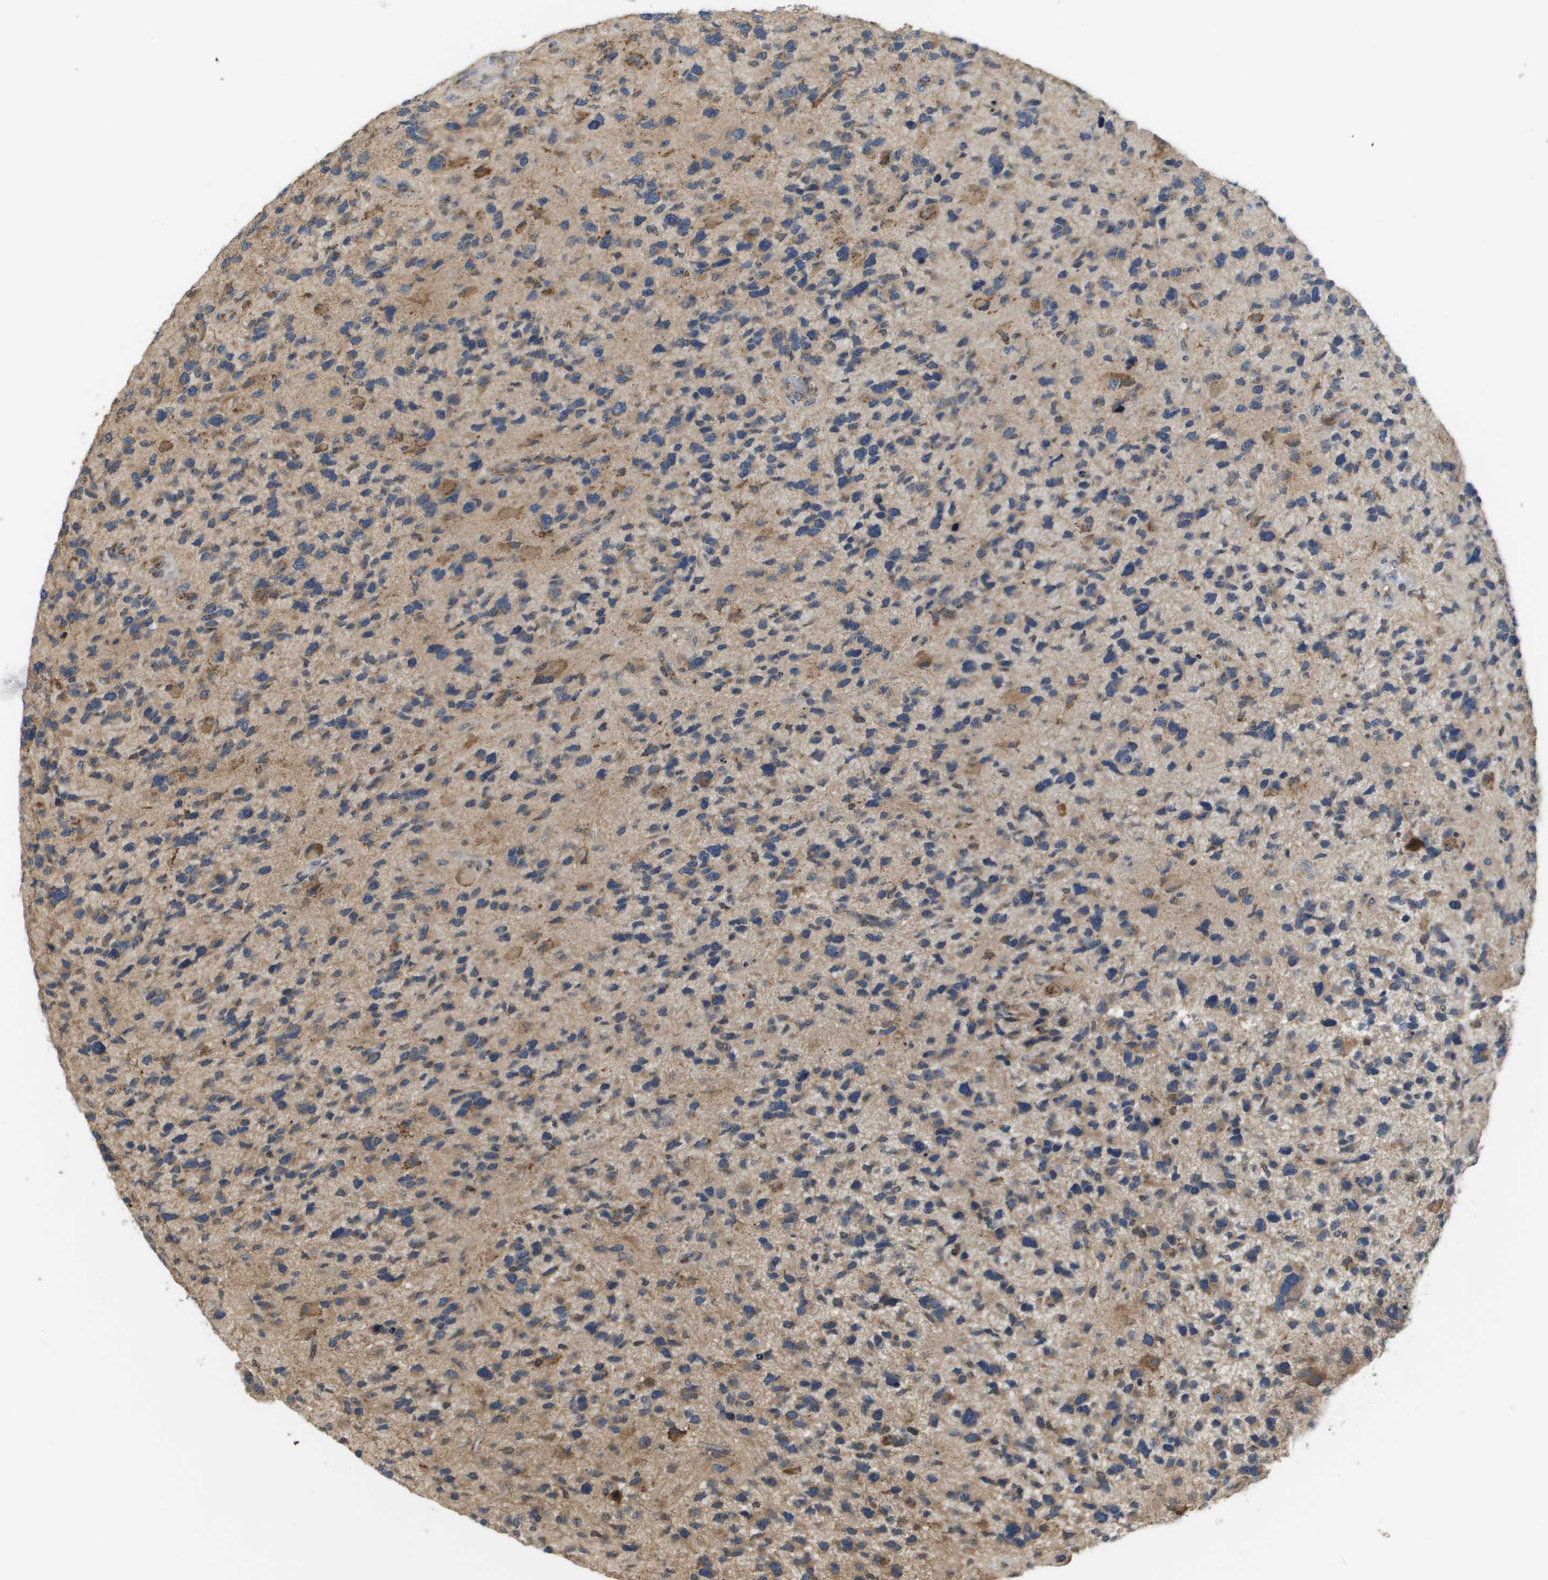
{"staining": {"intensity": "moderate", "quantity": "25%-75%", "location": "cytoplasmic/membranous"}, "tissue": "glioma", "cell_type": "Tumor cells", "image_type": "cancer", "snomed": [{"axis": "morphology", "description": "Glioma, malignant, High grade"}, {"axis": "topography", "description": "Brain"}], "caption": "Immunohistochemical staining of human glioma reveals medium levels of moderate cytoplasmic/membranous staining in approximately 25%-75% of tumor cells.", "gene": "PCK1", "patient": {"sex": "female", "age": 58}}